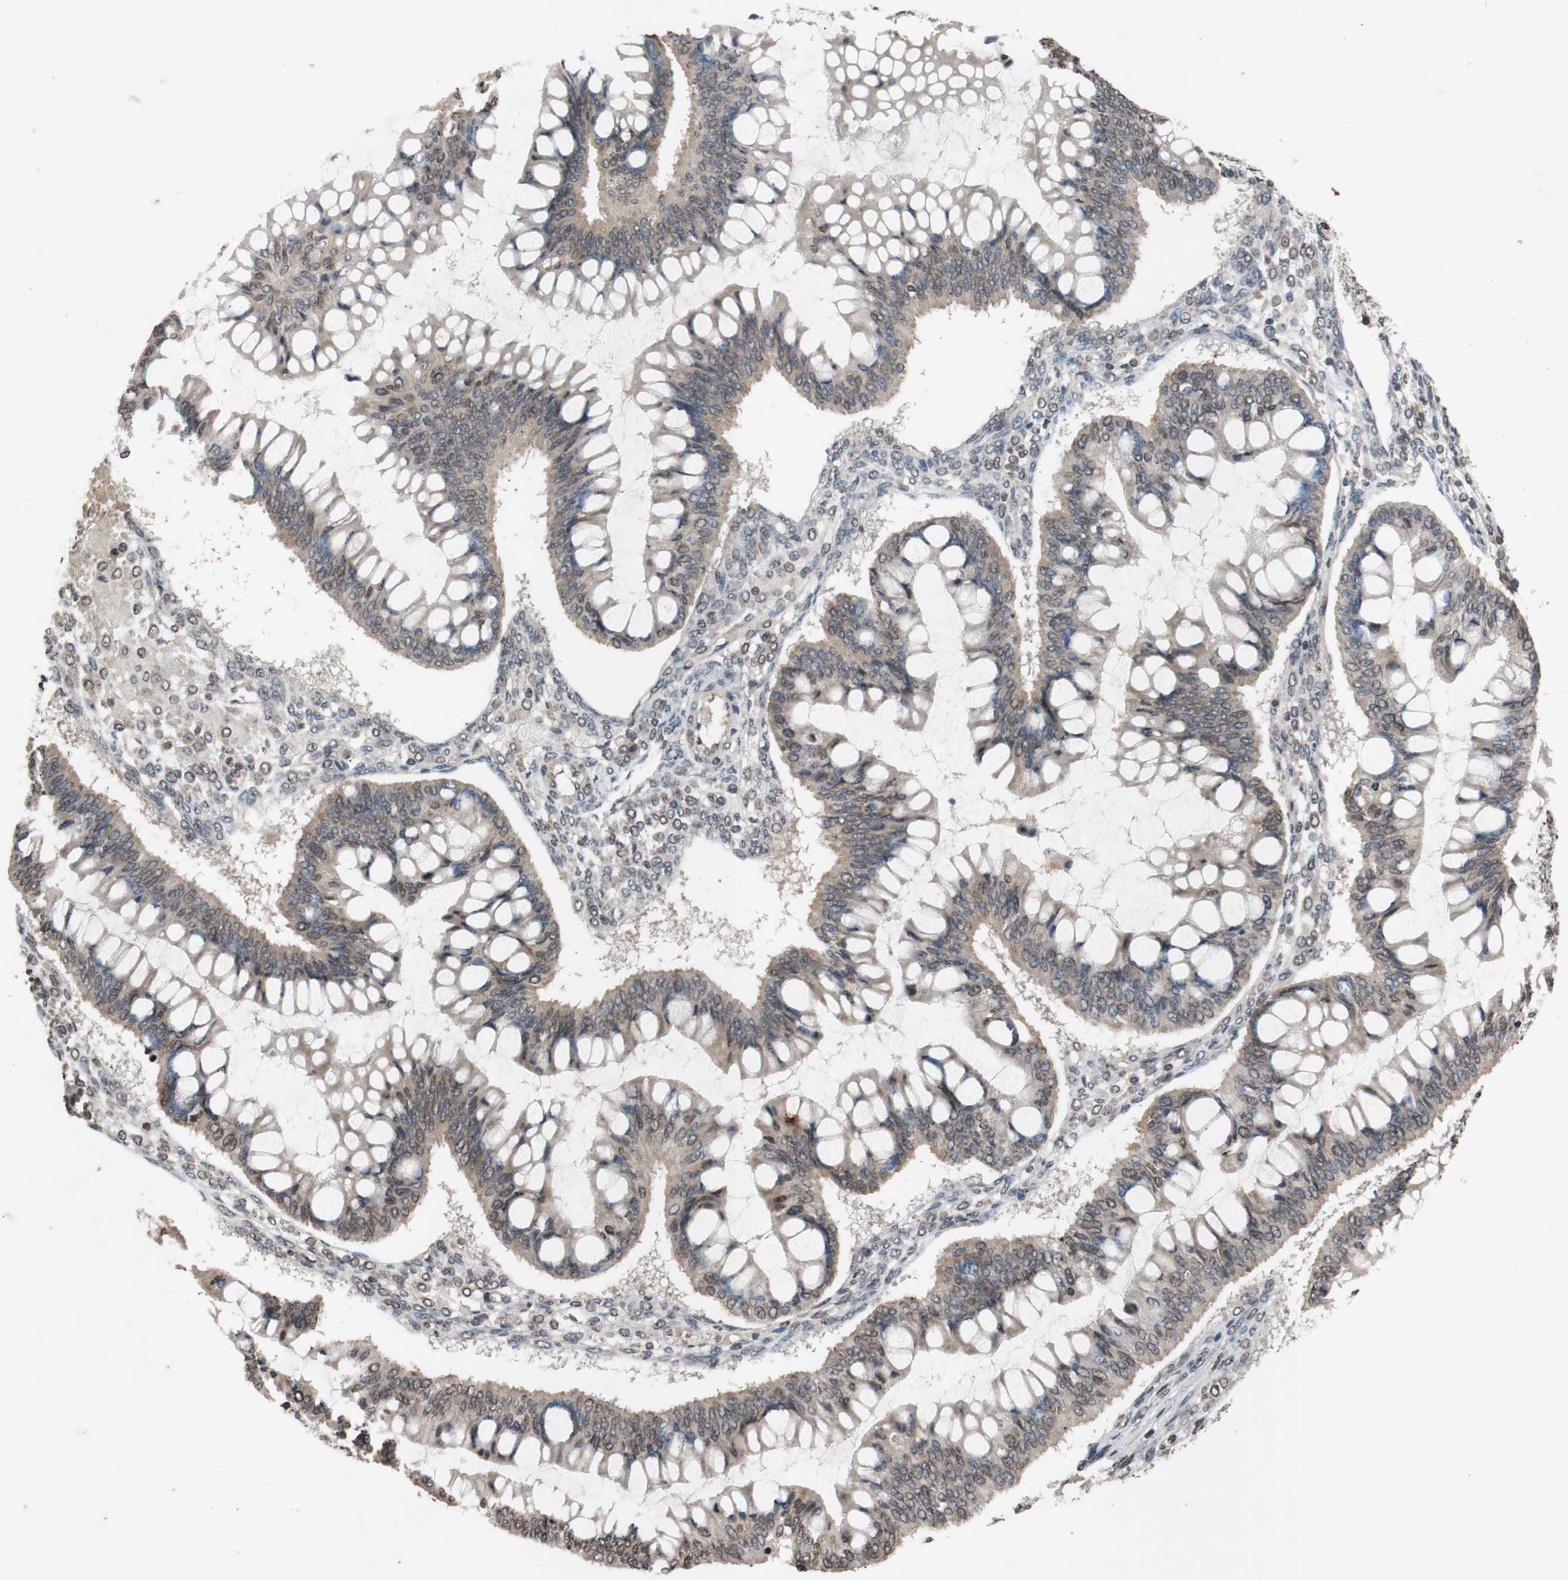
{"staining": {"intensity": "weak", "quantity": "25%-75%", "location": "cytoplasmic/membranous,nuclear"}, "tissue": "ovarian cancer", "cell_type": "Tumor cells", "image_type": "cancer", "snomed": [{"axis": "morphology", "description": "Cystadenocarcinoma, mucinous, NOS"}, {"axis": "topography", "description": "Ovary"}], "caption": "About 25%-75% of tumor cells in mucinous cystadenocarcinoma (ovarian) show weak cytoplasmic/membranous and nuclear protein positivity as visualized by brown immunohistochemical staining.", "gene": "MCM6", "patient": {"sex": "female", "age": 73}}